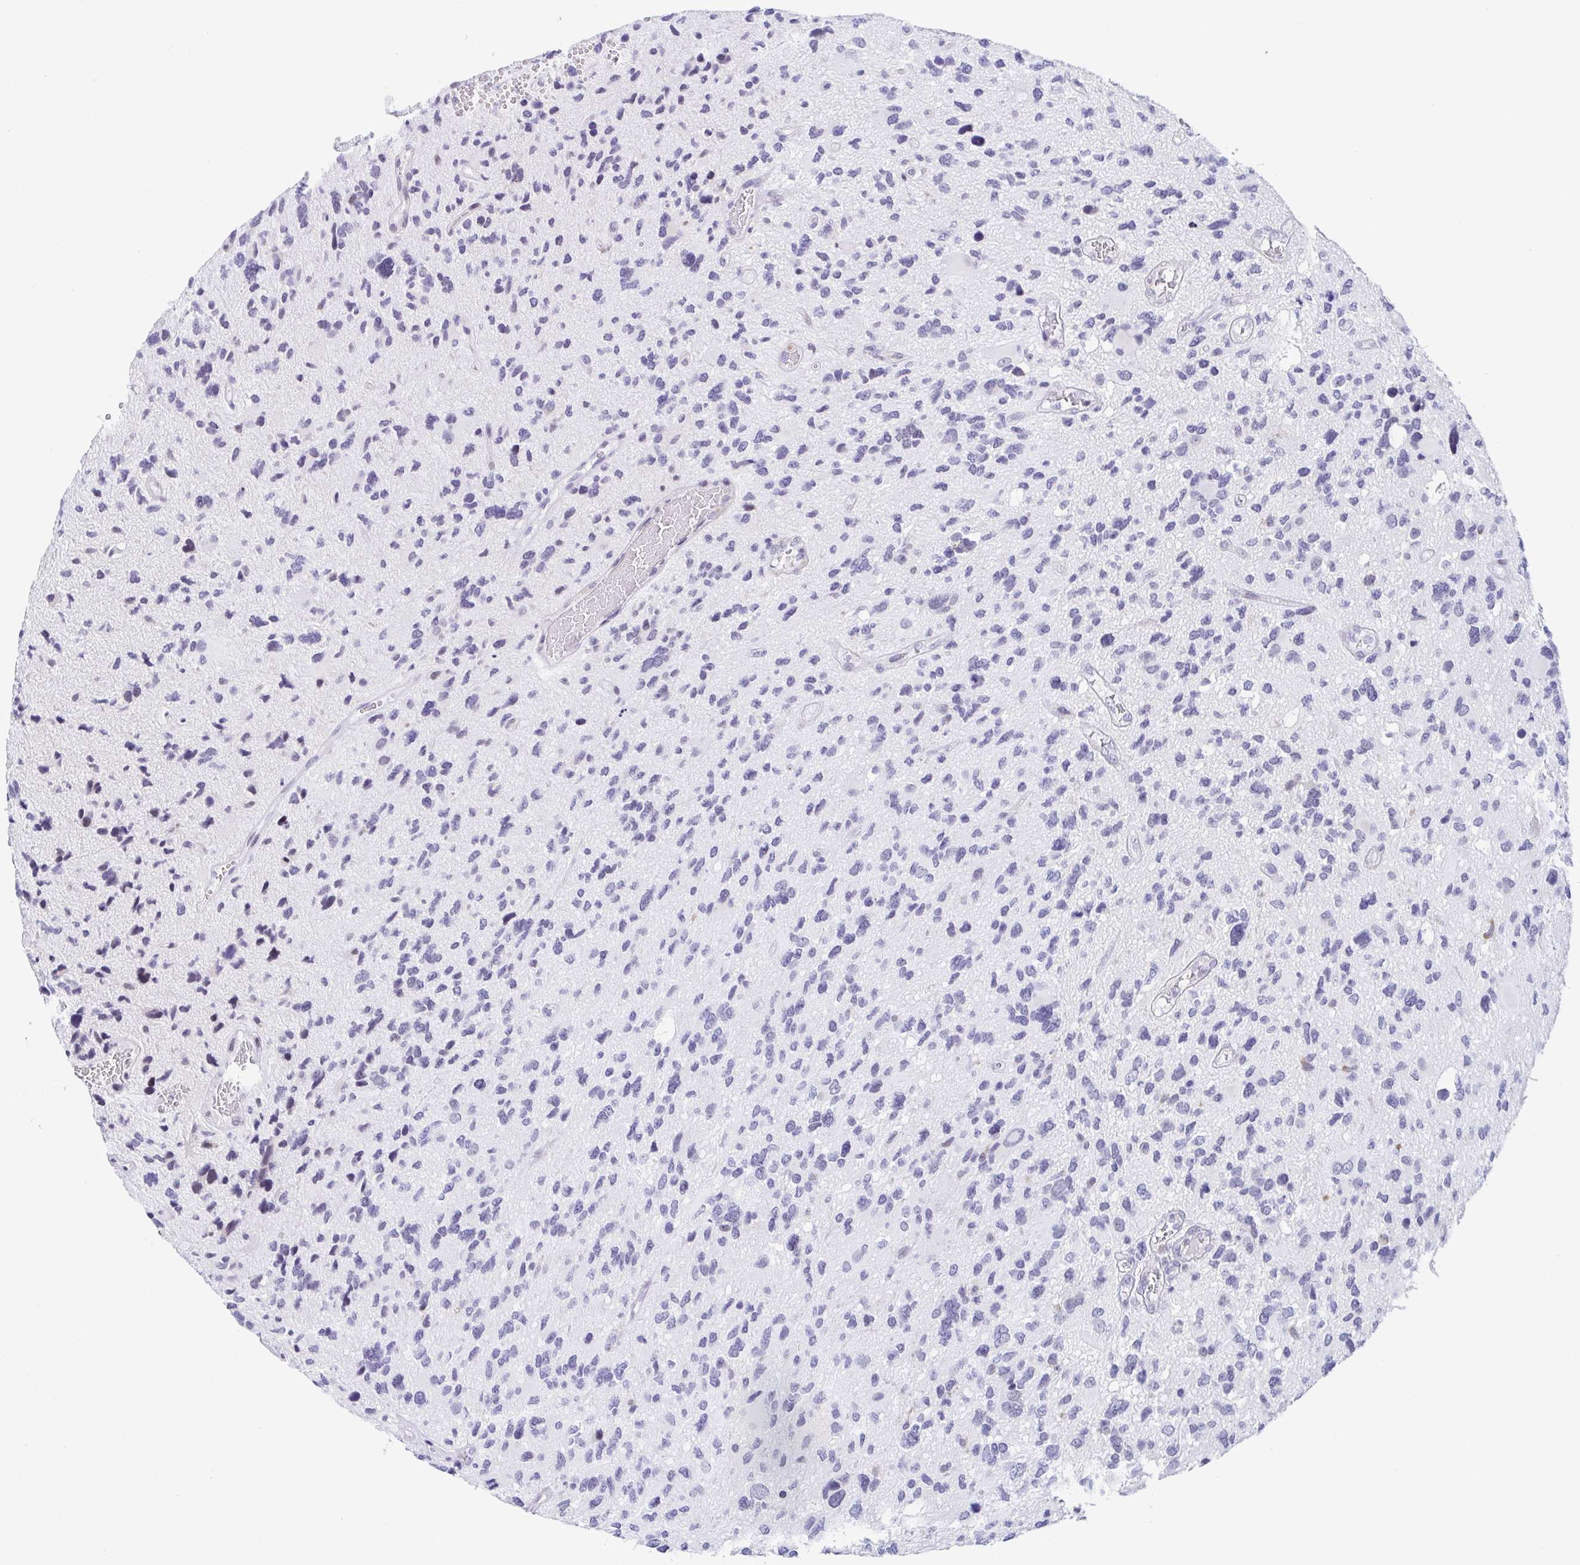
{"staining": {"intensity": "negative", "quantity": "none", "location": "none"}, "tissue": "glioma", "cell_type": "Tumor cells", "image_type": "cancer", "snomed": [{"axis": "morphology", "description": "Glioma, malignant, High grade"}, {"axis": "topography", "description": "Brain"}], "caption": "Glioma stained for a protein using IHC displays no positivity tumor cells.", "gene": "WDR72", "patient": {"sex": "female", "age": 11}}